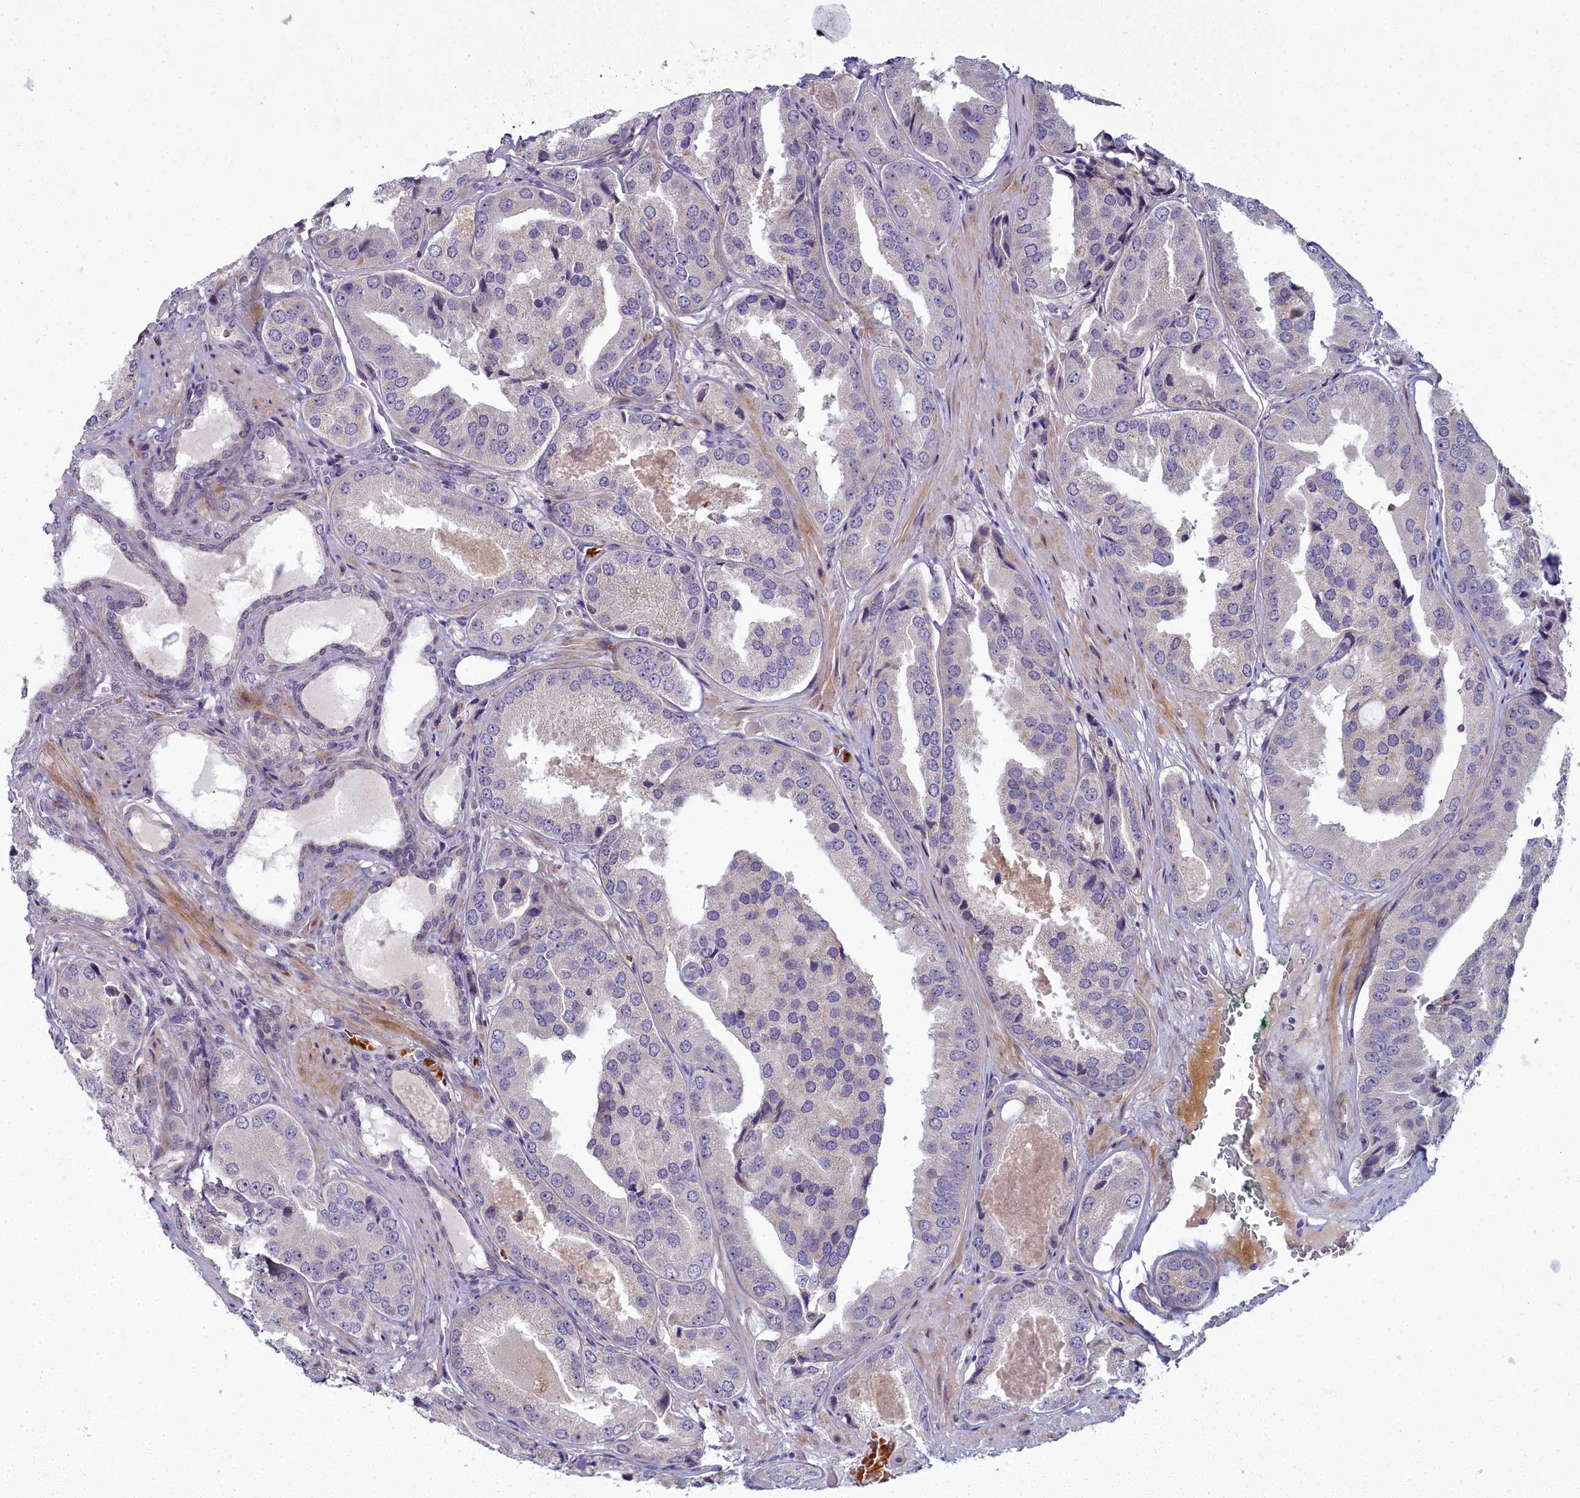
{"staining": {"intensity": "negative", "quantity": "none", "location": "none"}, "tissue": "prostate cancer", "cell_type": "Tumor cells", "image_type": "cancer", "snomed": [{"axis": "morphology", "description": "Adenocarcinoma, High grade"}, {"axis": "topography", "description": "Prostate"}], "caption": "DAB (3,3'-diaminobenzidine) immunohistochemical staining of high-grade adenocarcinoma (prostate) shows no significant expression in tumor cells.", "gene": "ARL15", "patient": {"sex": "male", "age": 63}}